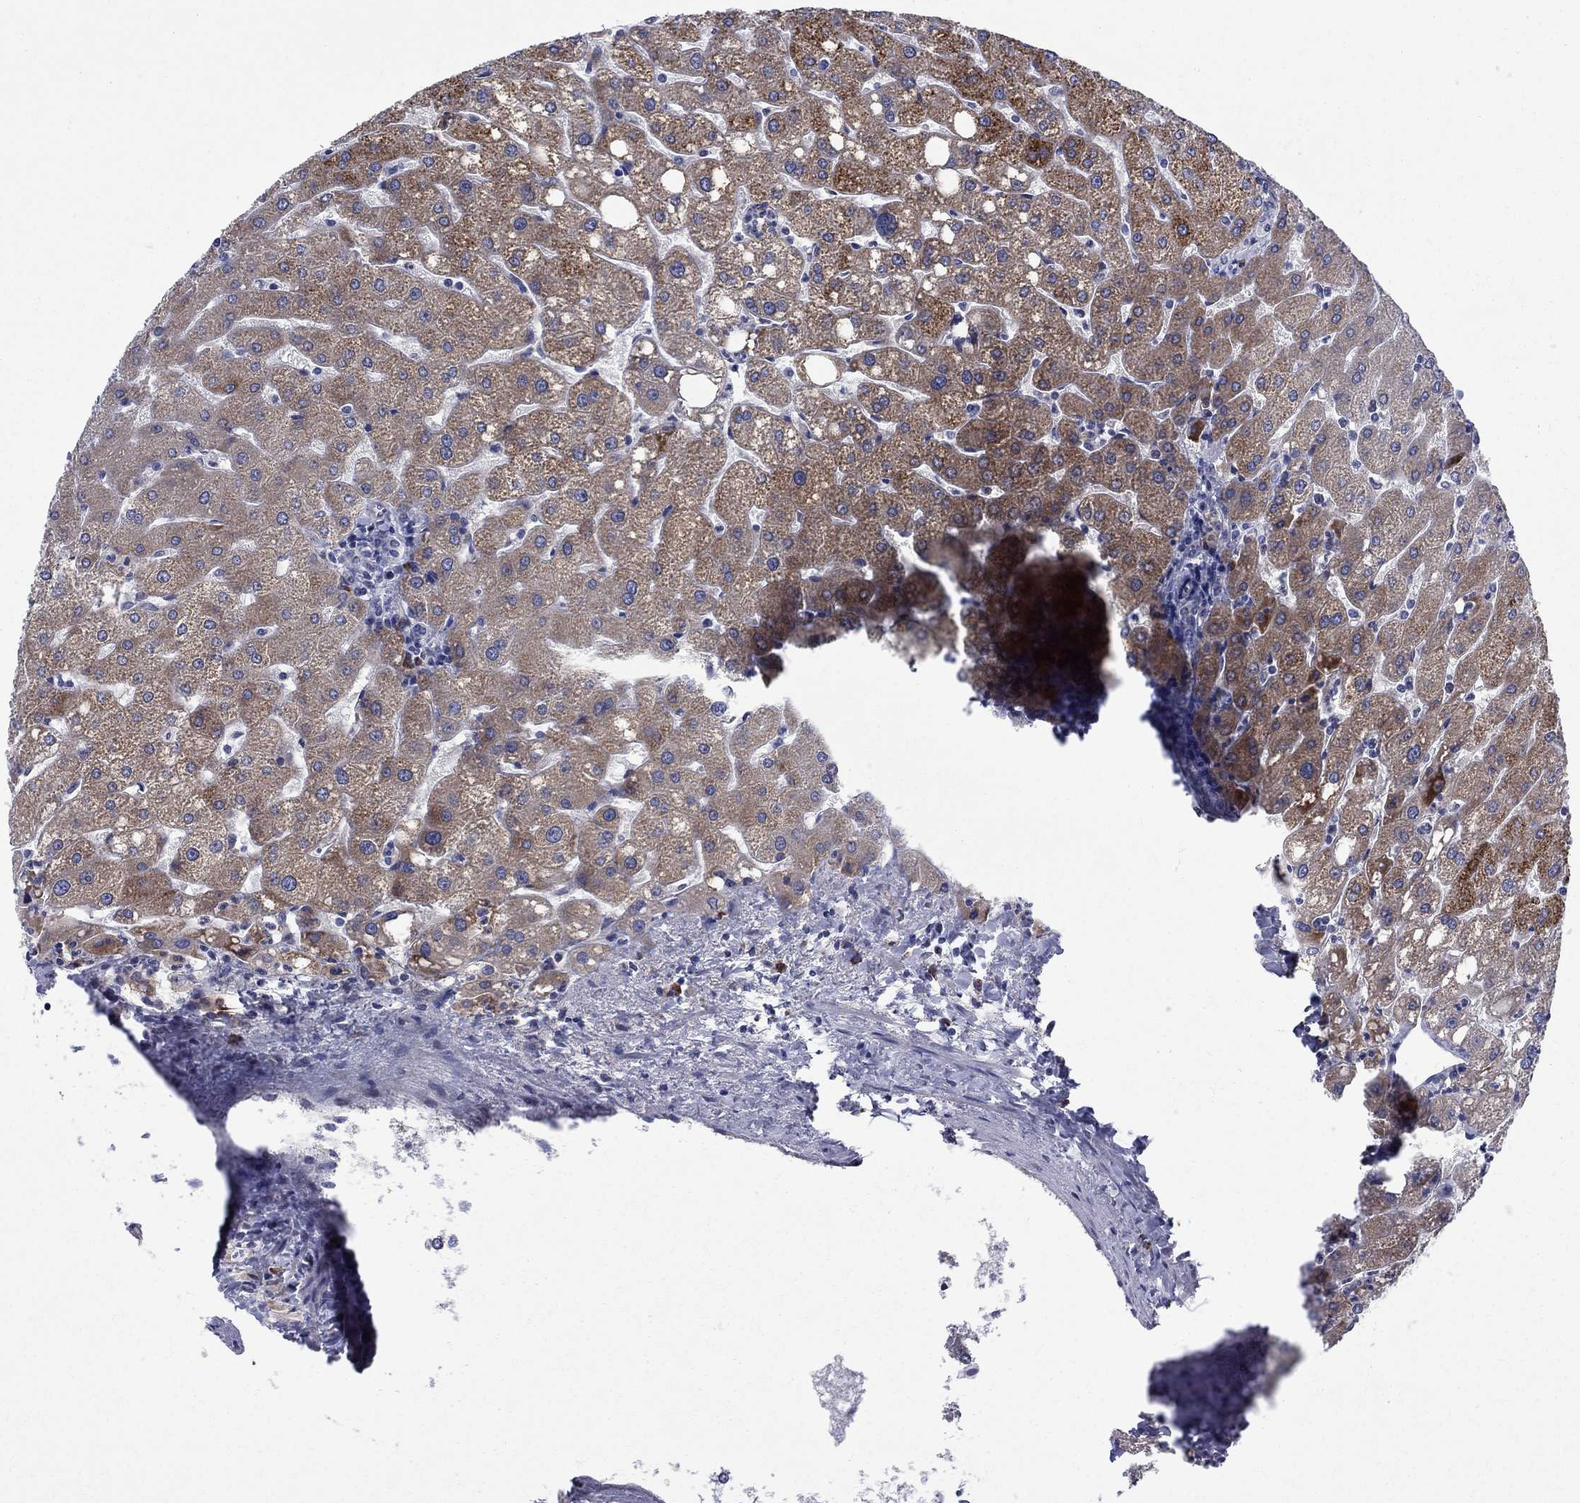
{"staining": {"intensity": "negative", "quantity": "none", "location": "none"}, "tissue": "liver", "cell_type": "Cholangiocytes", "image_type": "normal", "snomed": [{"axis": "morphology", "description": "Normal tissue, NOS"}, {"axis": "topography", "description": "Liver"}], "caption": "This is an immunohistochemistry micrograph of normal liver. There is no staining in cholangiocytes.", "gene": "ASNS", "patient": {"sex": "male", "age": 67}}